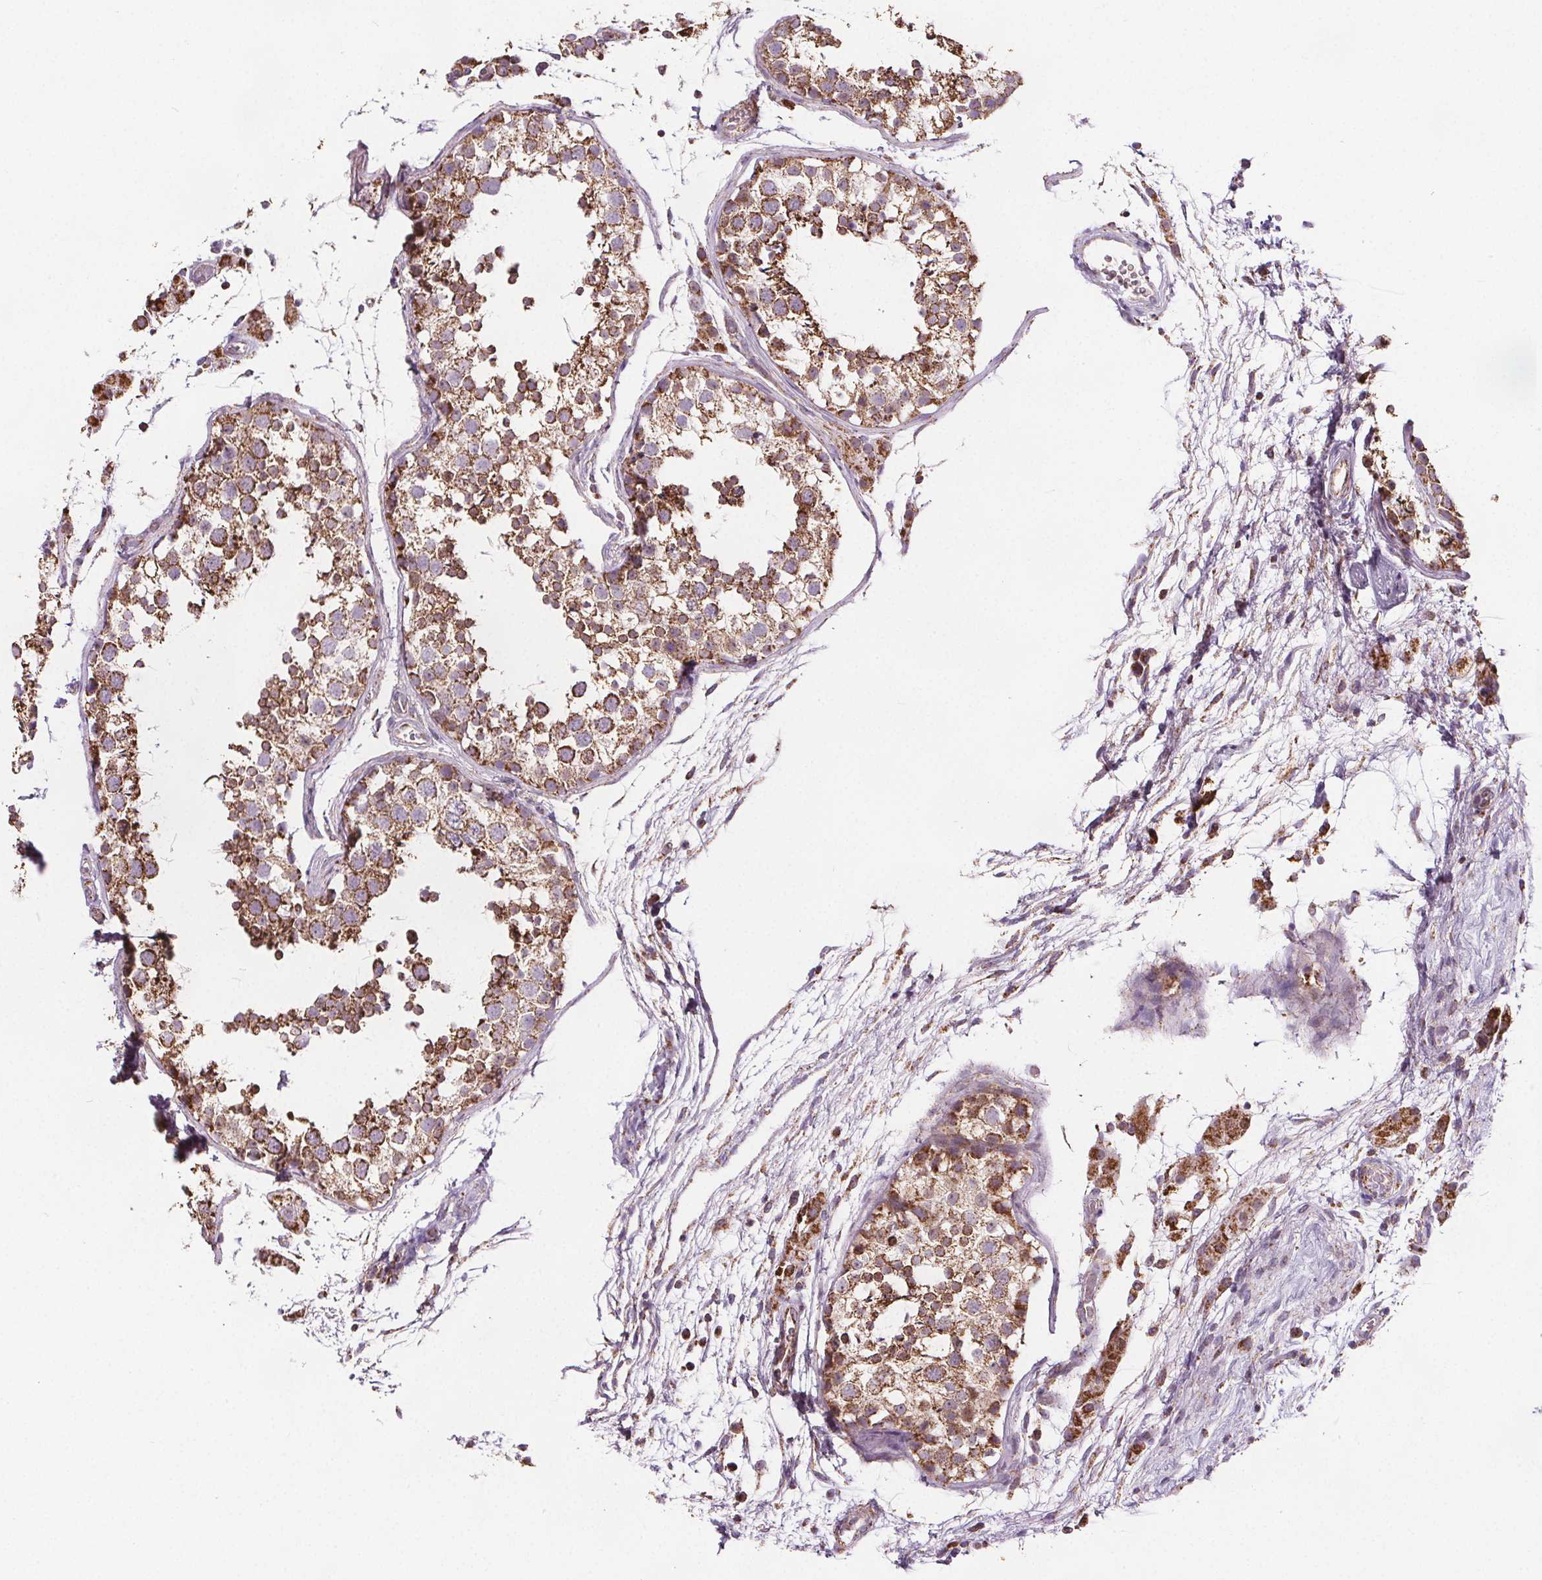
{"staining": {"intensity": "strong", "quantity": ">75%", "location": "cytoplasmic/membranous"}, "tissue": "testis", "cell_type": "Cells in seminiferous ducts", "image_type": "normal", "snomed": [{"axis": "morphology", "description": "Normal tissue, NOS"}, {"axis": "morphology", "description": "Seminoma, NOS"}, {"axis": "topography", "description": "Testis"}], "caption": "Human testis stained for a protein (brown) displays strong cytoplasmic/membranous positive expression in about >75% of cells in seminiferous ducts.", "gene": "SUCLA2", "patient": {"sex": "male", "age": 29}}